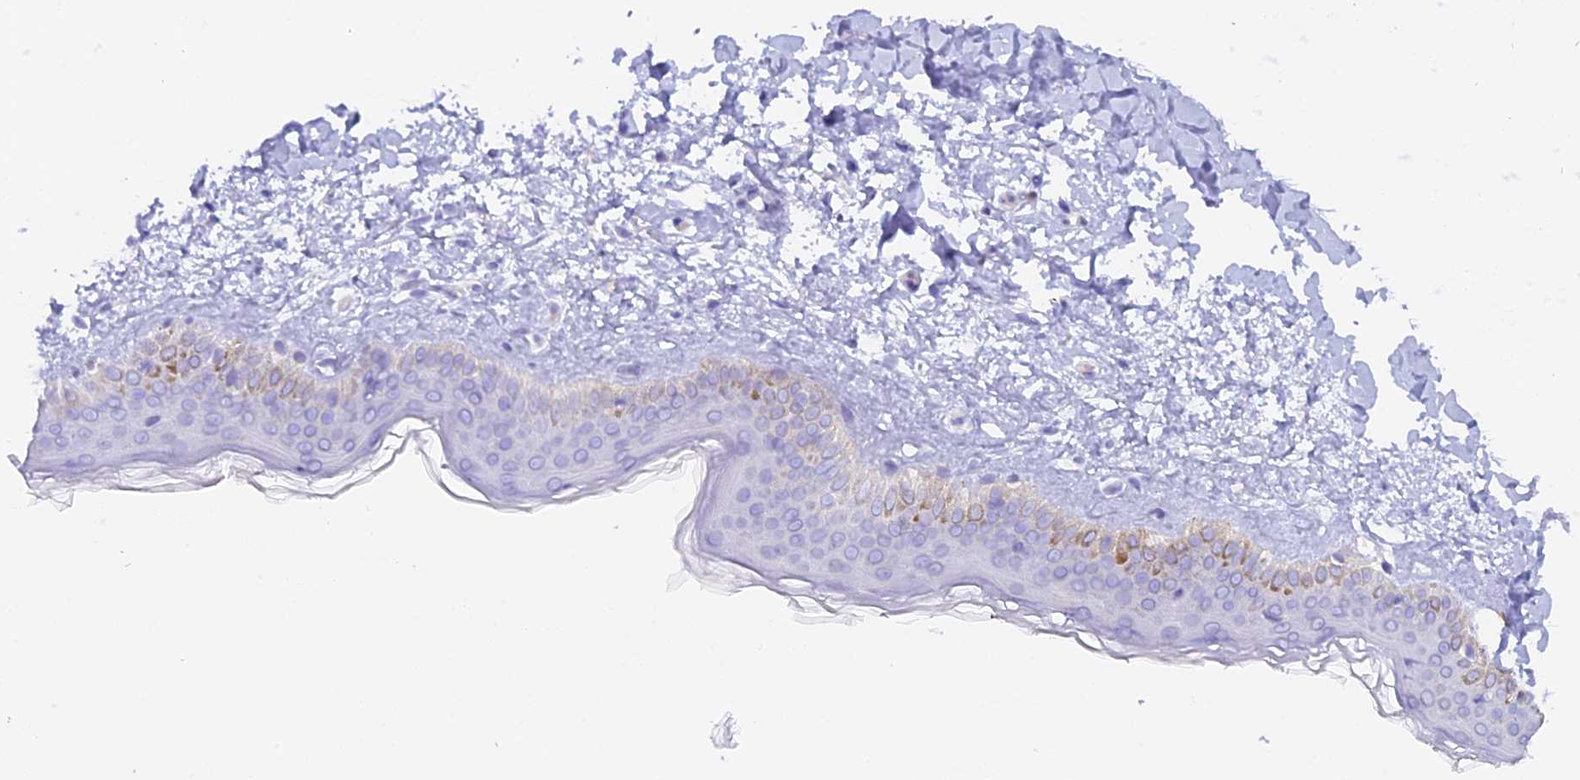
{"staining": {"intensity": "negative", "quantity": "none", "location": "none"}, "tissue": "skin", "cell_type": "Fibroblasts", "image_type": "normal", "snomed": [{"axis": "morphology", "description": "Normal tissue, NOS"}, {"axis": "topography", "description": "Skin"}], "caption": "Image shows no significant protein expression in fibroblasts of normal skin.", "gene": "FAM118B", "patient": {"sex": "female", "age": 58}}